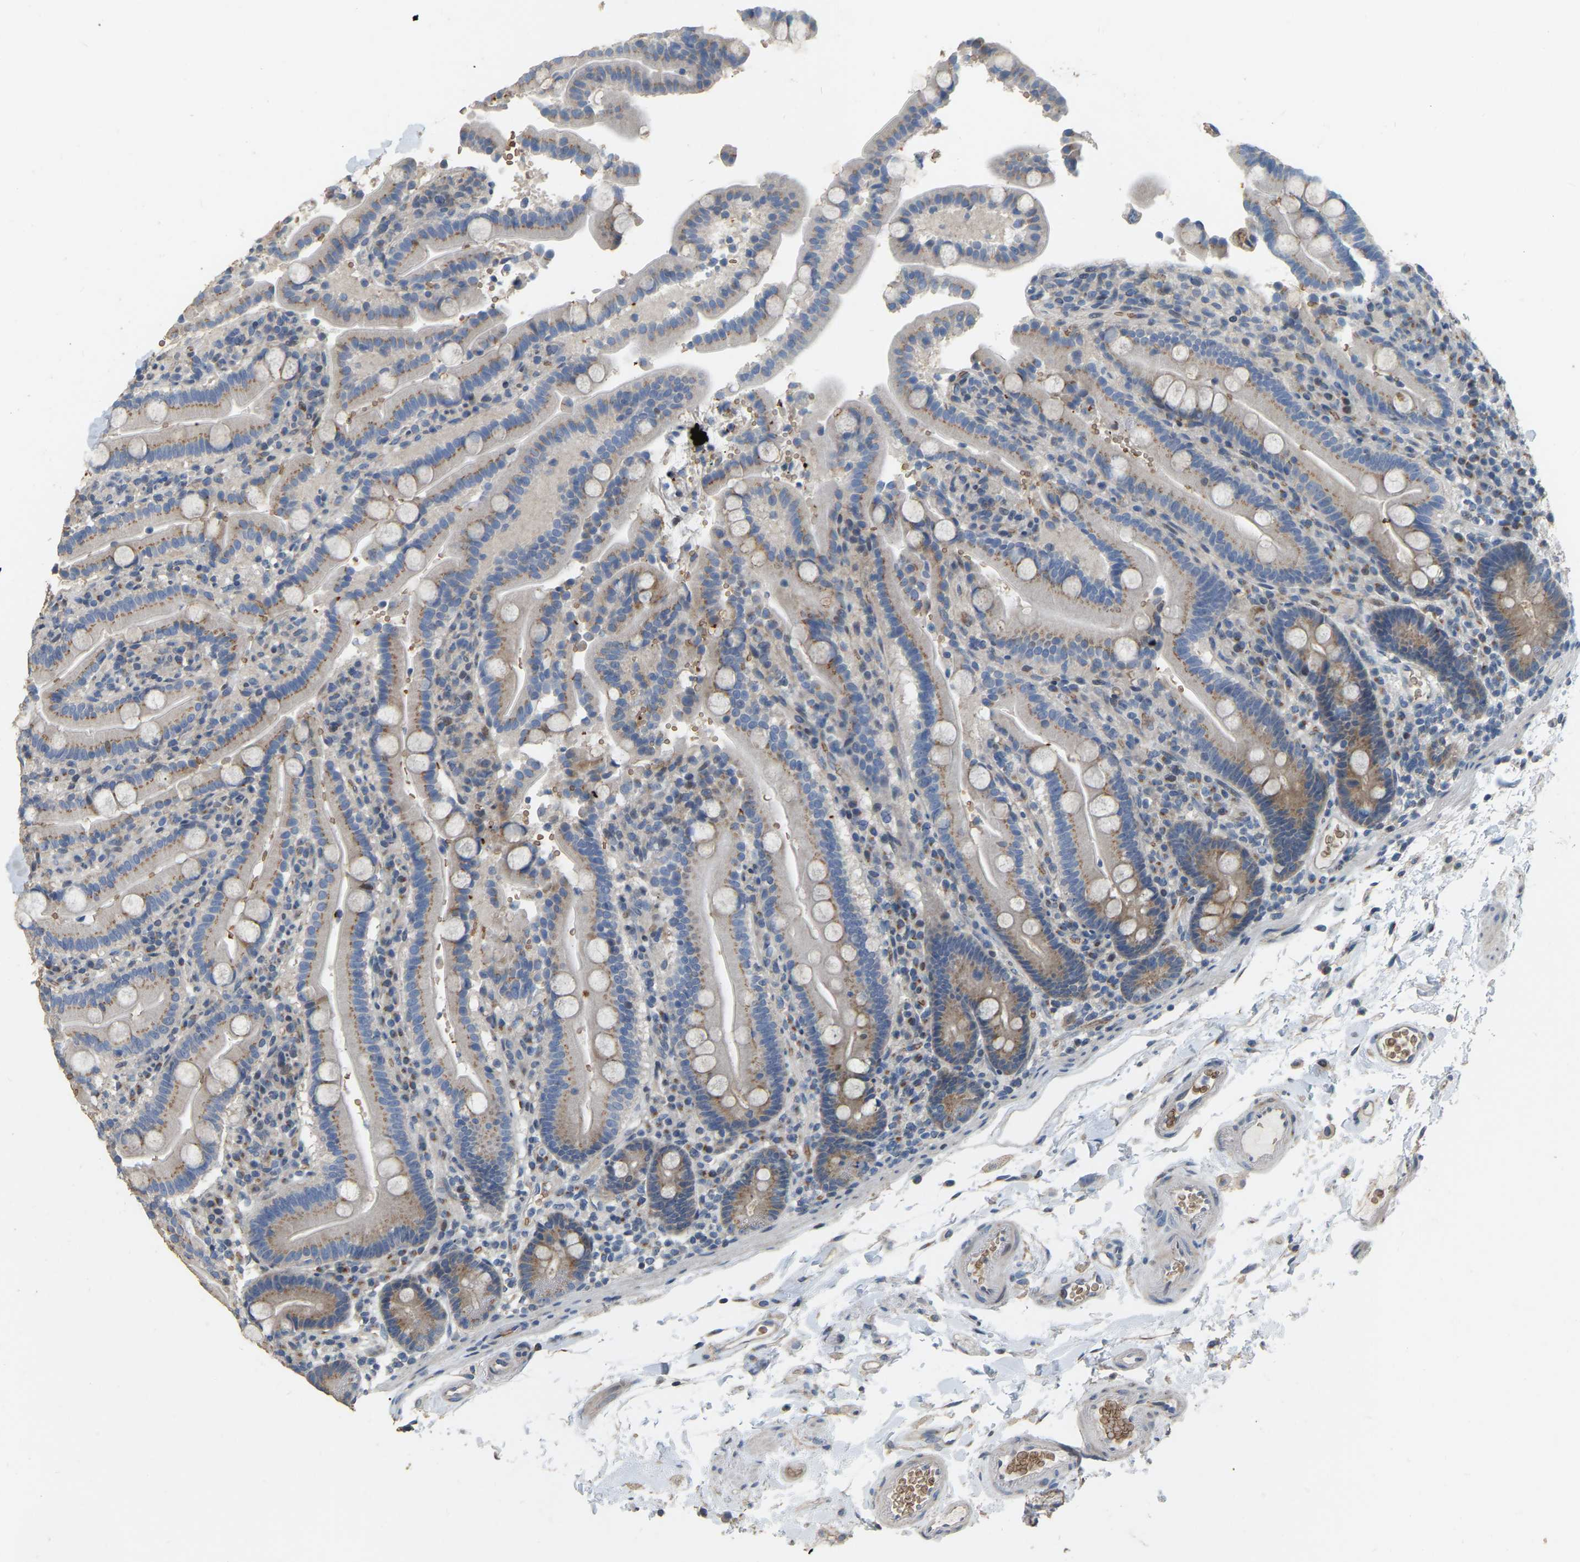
{"staining": {"intensity": "moderate", "quantity": "25%-75%", "location": "cytoplasmic/membranous"}, "tissue": "duodenum", "cell_type": "Glandular cells", "image_type": "normal", "snomed": [{"axis": "morphology", "description": "Normal tissue, NOS"}, {"axis": "topography", "description": "Small intestine, NOS"}], "caption": "IHC staining of normal duodenum, which reveals medium levels of moderate cytoplasmic/membranous expression in about 25%-75% of glandular cells indicating moderate cytoplasmic/membranous protein positivity. The staining was performed using DAB (3,3'-diaminobenzidine) (brown) for protein detection and nuclei were counterstained in hematoxylin (blue).", "gene": "CFAP298", "patient": {"sex": "female", "age": 71}}